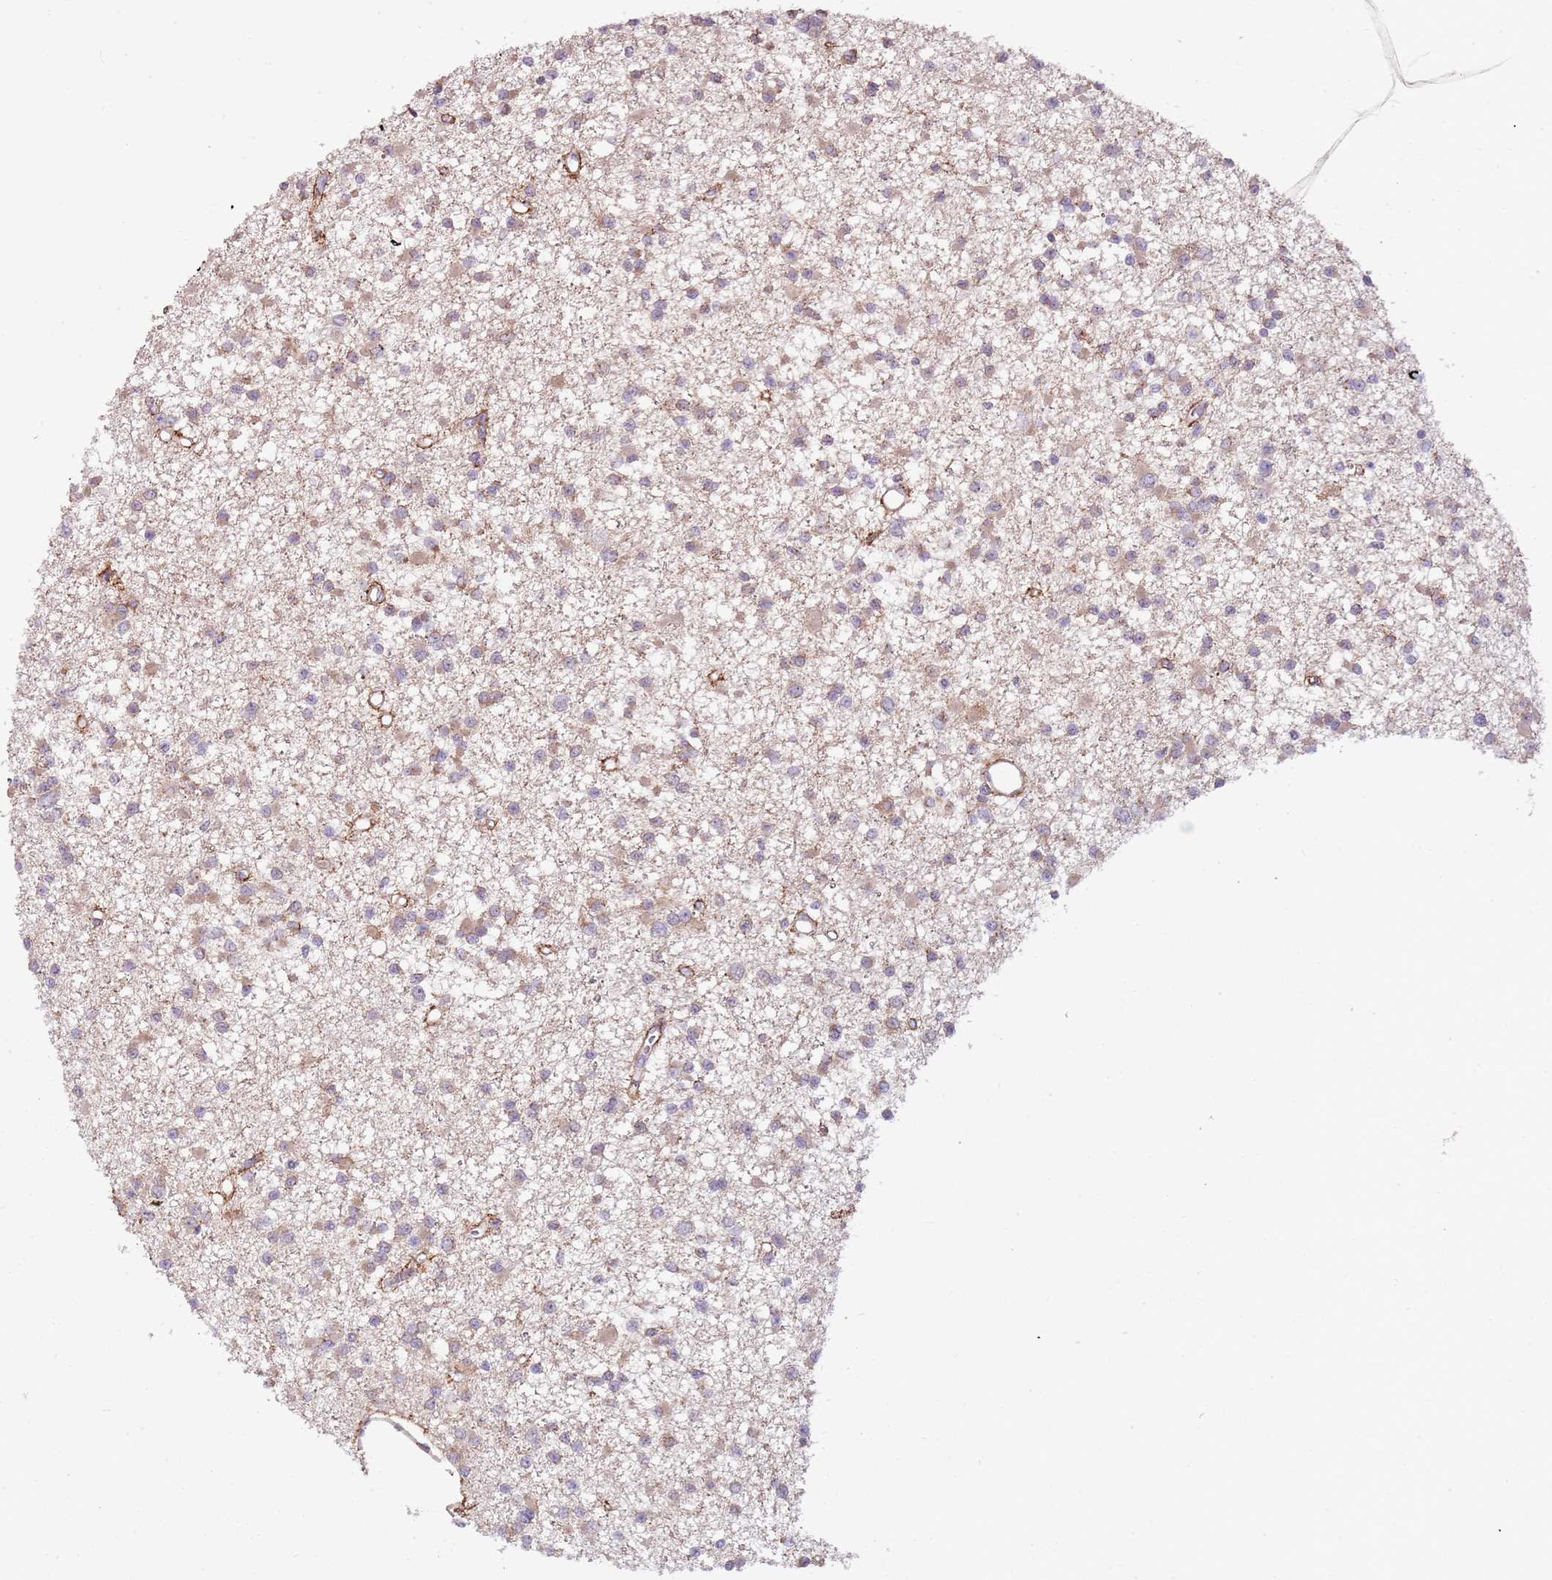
{"staining": {"intensity": "weak", "quantity": "25%-75%", "location": "cytoplasmic/membranous"}, "tissue": "glioma", "cell_type": "Tumor cells", "image_type": "cancer", "snomed": [{"axis": "morphology", "description": "Glioma, malignant, Low grade"}, {"axis": "topography", "description": "Brain"}], "caption": "Tumor cells display weak cytoplasmic/membranous expression in about 25%-75% of cells in malignant glioma (low-grade).", "gene": "DTD2", "patient": {"sex": "female", "age": 22}}